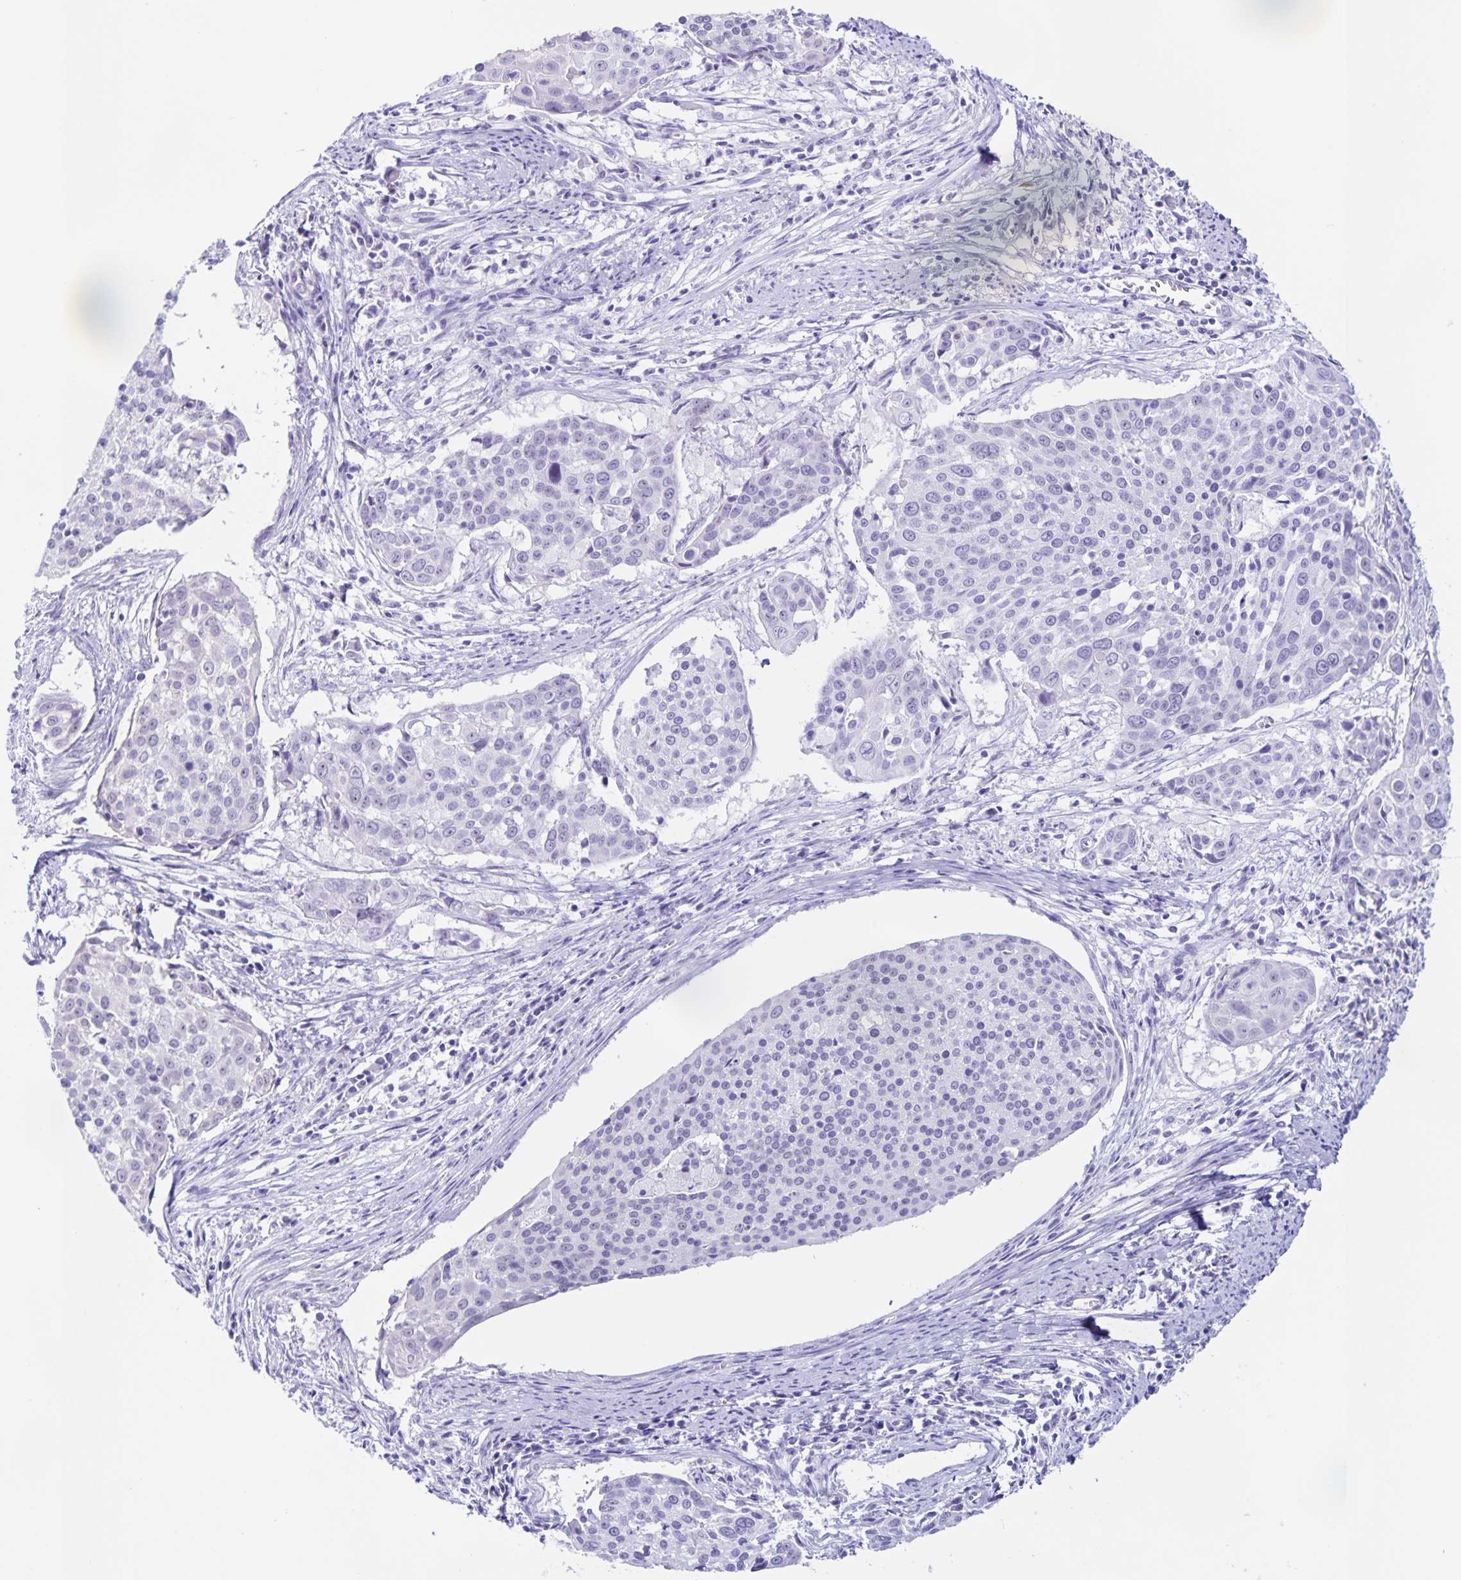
{"staining": {"intensity": "negative", "quantity": "none", "location": "none"}, "tissue": "cervical cancer", "cell_type": "Tumor cells", "image_type": "cancer", "snomed": [{"axis": "morphology", "description": "Squamous cell carcinoma, NOS"}, {"axis": "topography", "description": "Cervix"}], "caption": "Image shows no protein expression in tumor cells of squamous cell carcinoma (cervical) tissue. The staining was performed using DAB (3,3'-diaminobenzidine) to visualize the protein expression in brown, while the nuclei were stained in blue with hematoxylin (Magnification: 20x).", "gene": "FAM170A", "patient": {"sex": "female", "age": 39}}